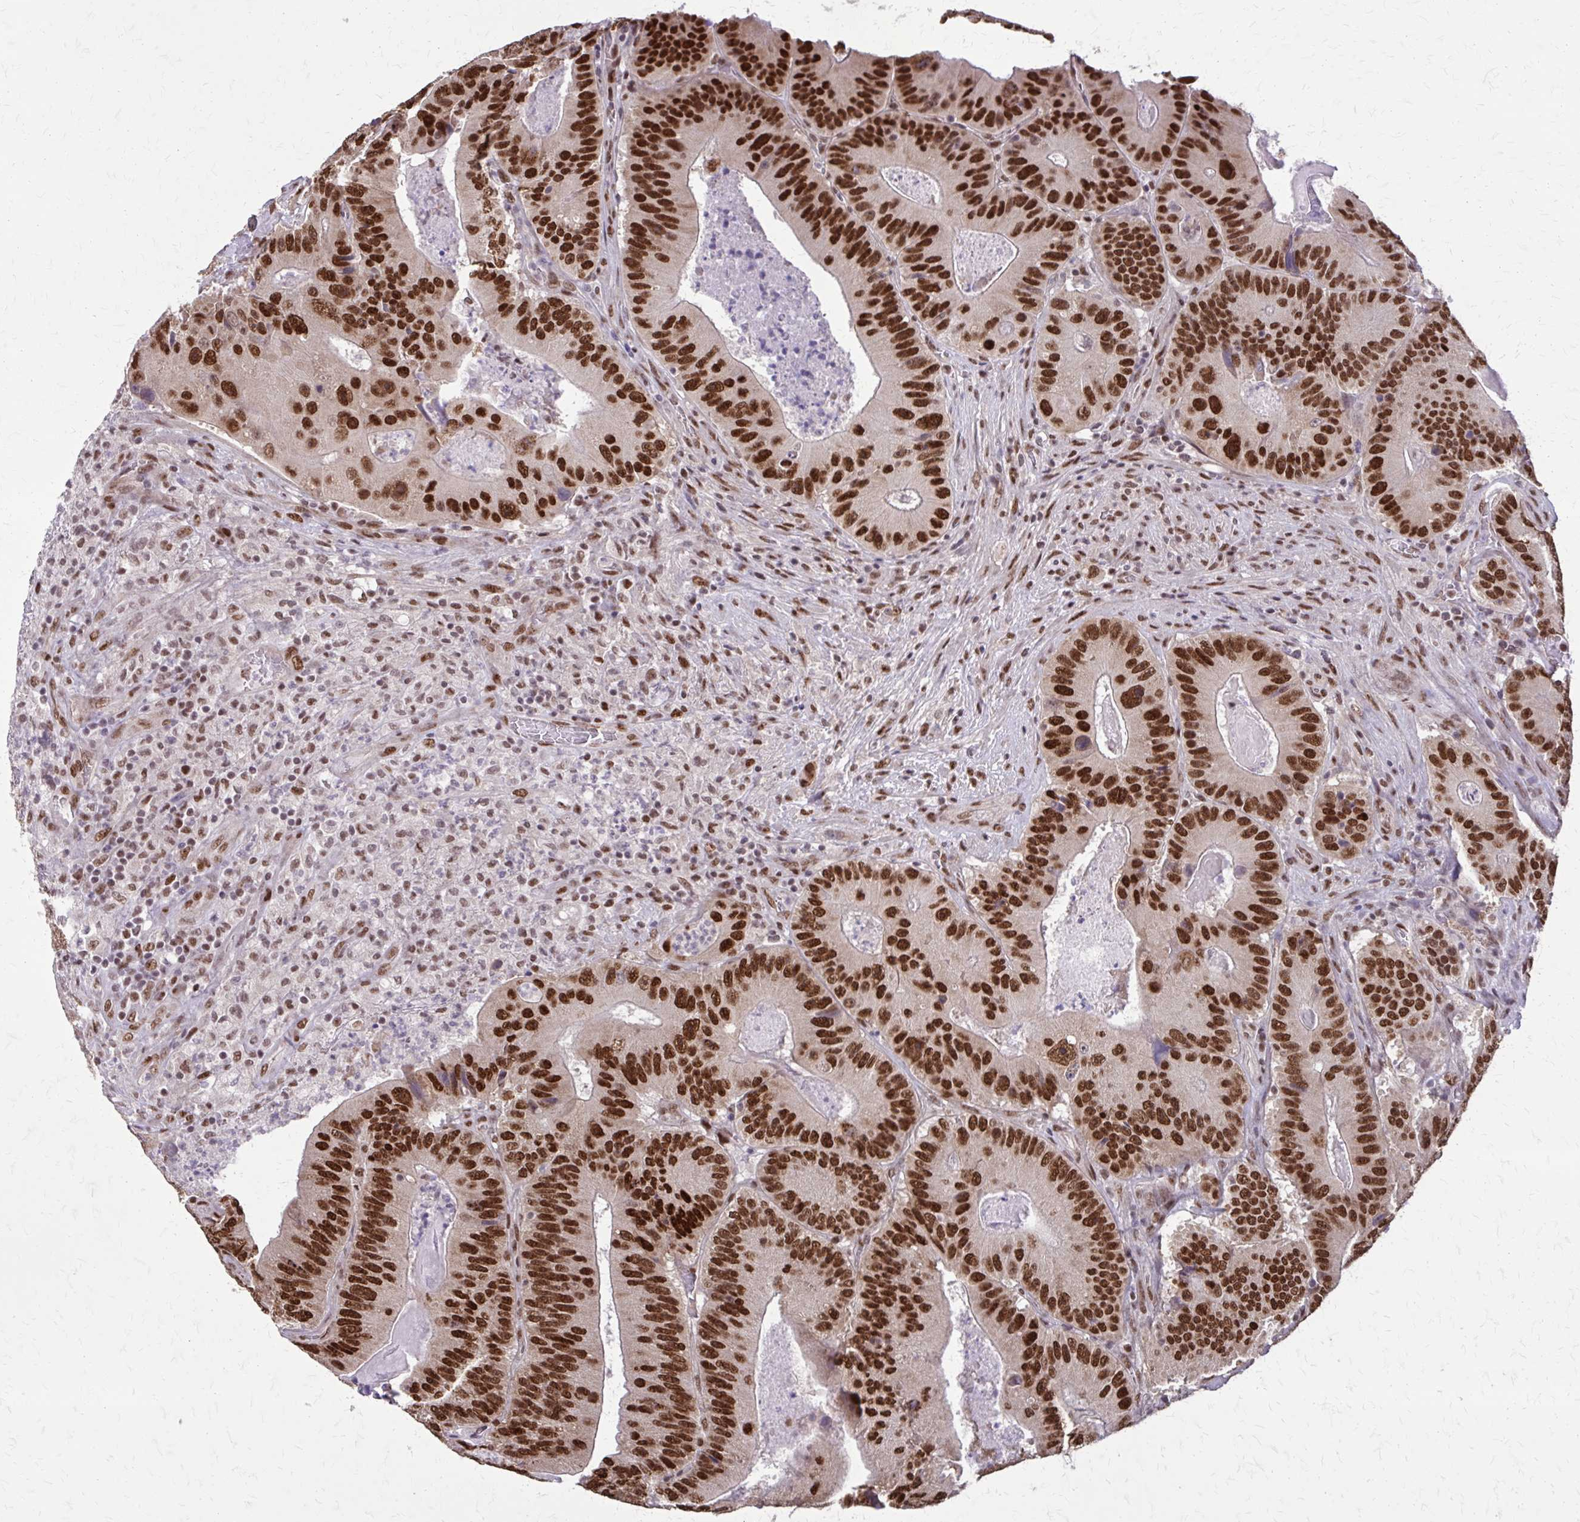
{"staining": {"intensity": "strong", "quantity": ">75%", "location": "nuclear"}, "tissue": "colorectal cancer", "cell_type": "Tumor cells", "image_type": "cancer", "snomed": [{"axis": "morphology", "description": "Adenocarcinoma, NOS"}, {"axis": "topography", "description": "Colon"}], "caption": "Immunohistochemistry of human colorectal cancer demonstrates high levels of strong nuclear expression in approximately >75% of tumor cells. Immunohistochemistry (ihc) stains the protein in brown and the nuclei are stained blue.", "gene": "TTF1", "patient": {"sex": "female", "age": 86}}